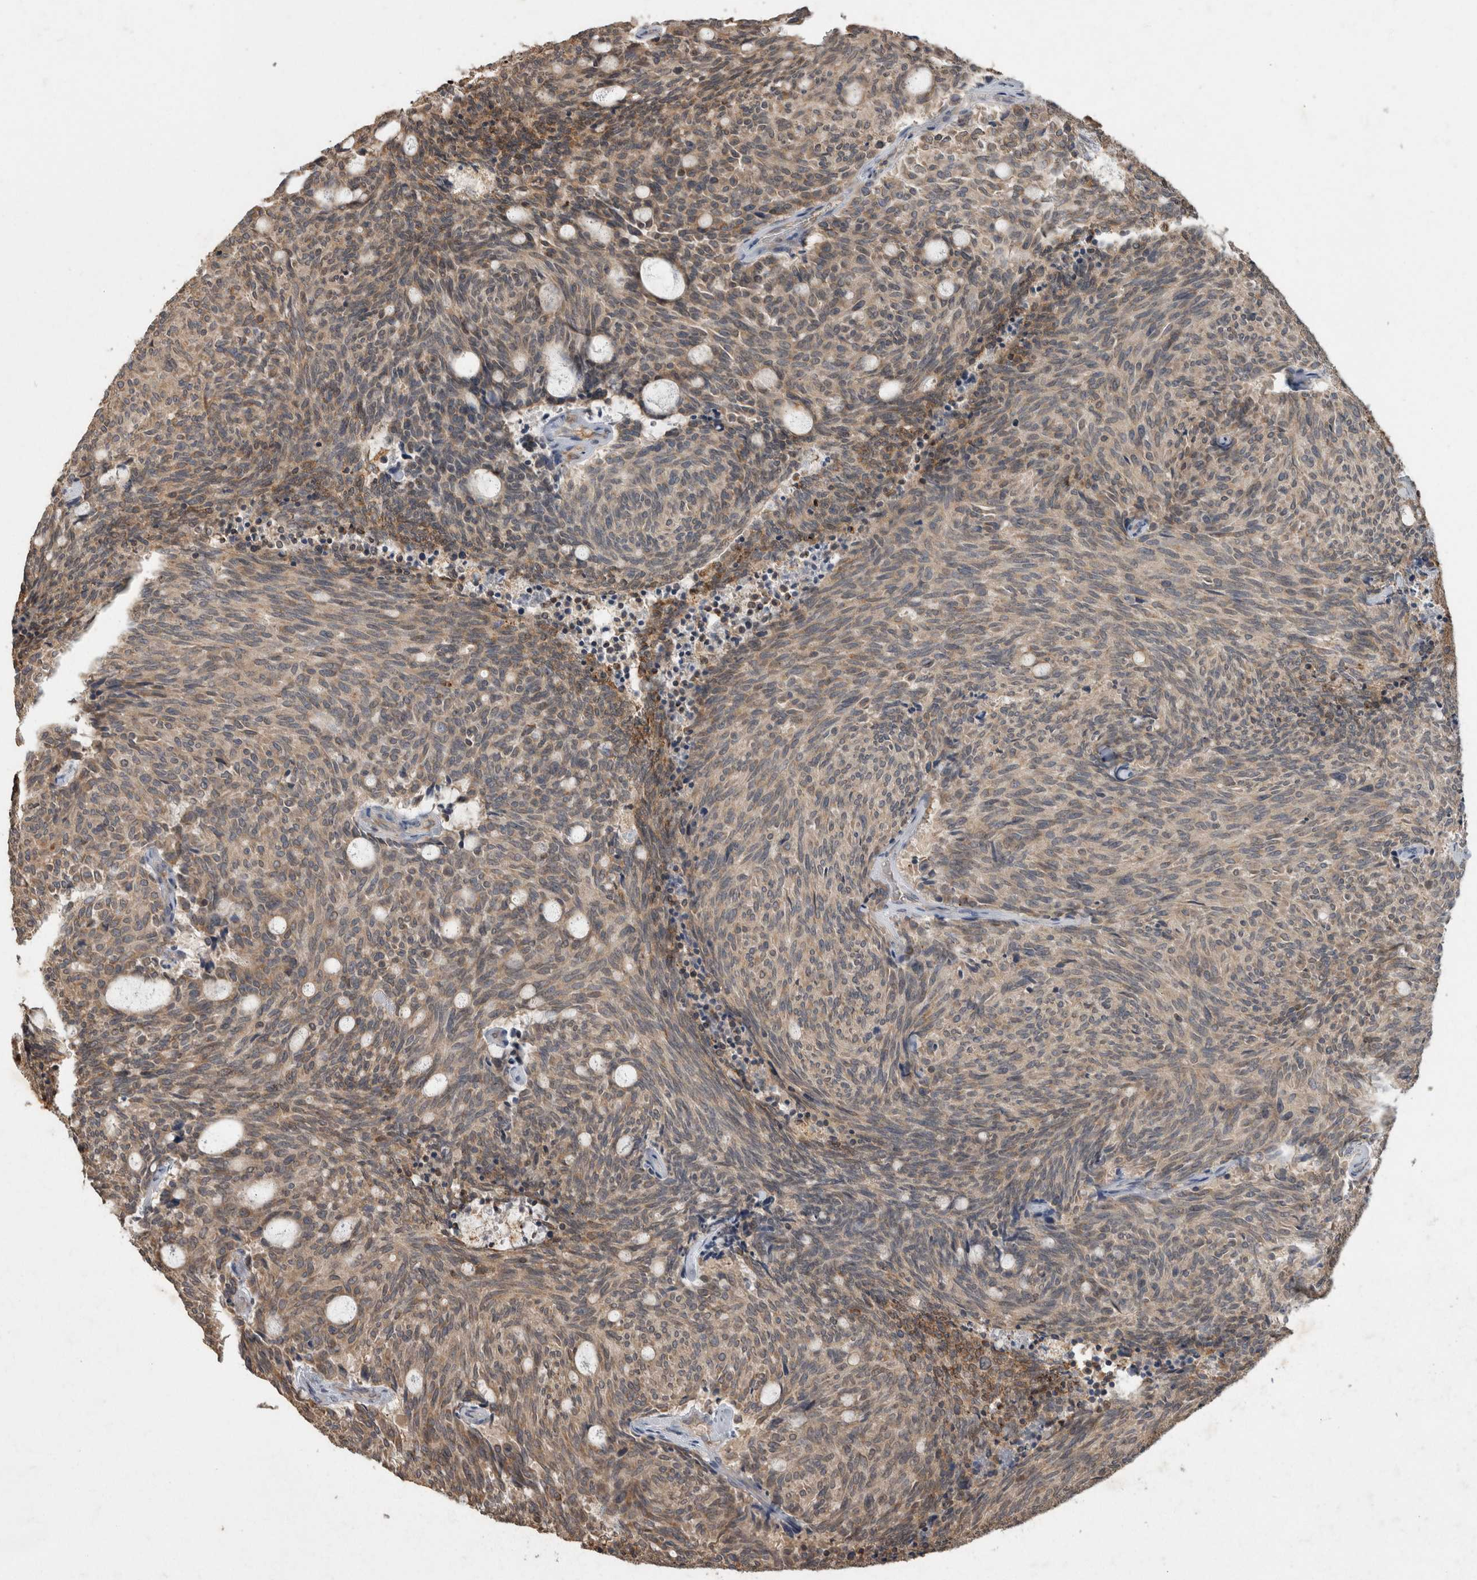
{"staining": {"intensity": "weak", "quantity": ">75%", "location": "cytoplasmic/membranous"}, "tissue": "carcinoid", "cell_type": "Tumor cells", "image_type": "cancer", "snomed": [{"axis": "morphology", "description": "Carcinoid, malignant, NOS"}, {"axis": "topography", "description": "Pancreas"}], "caption": "Carcinoid (malignant) stained with DAB IHC demonstrates low levels of weak cytoplasmic/membranous staining in approximately >75% of tumor cells.", "gene": "ADGRL3", "patient": {"sex": "female", "age": 54}}